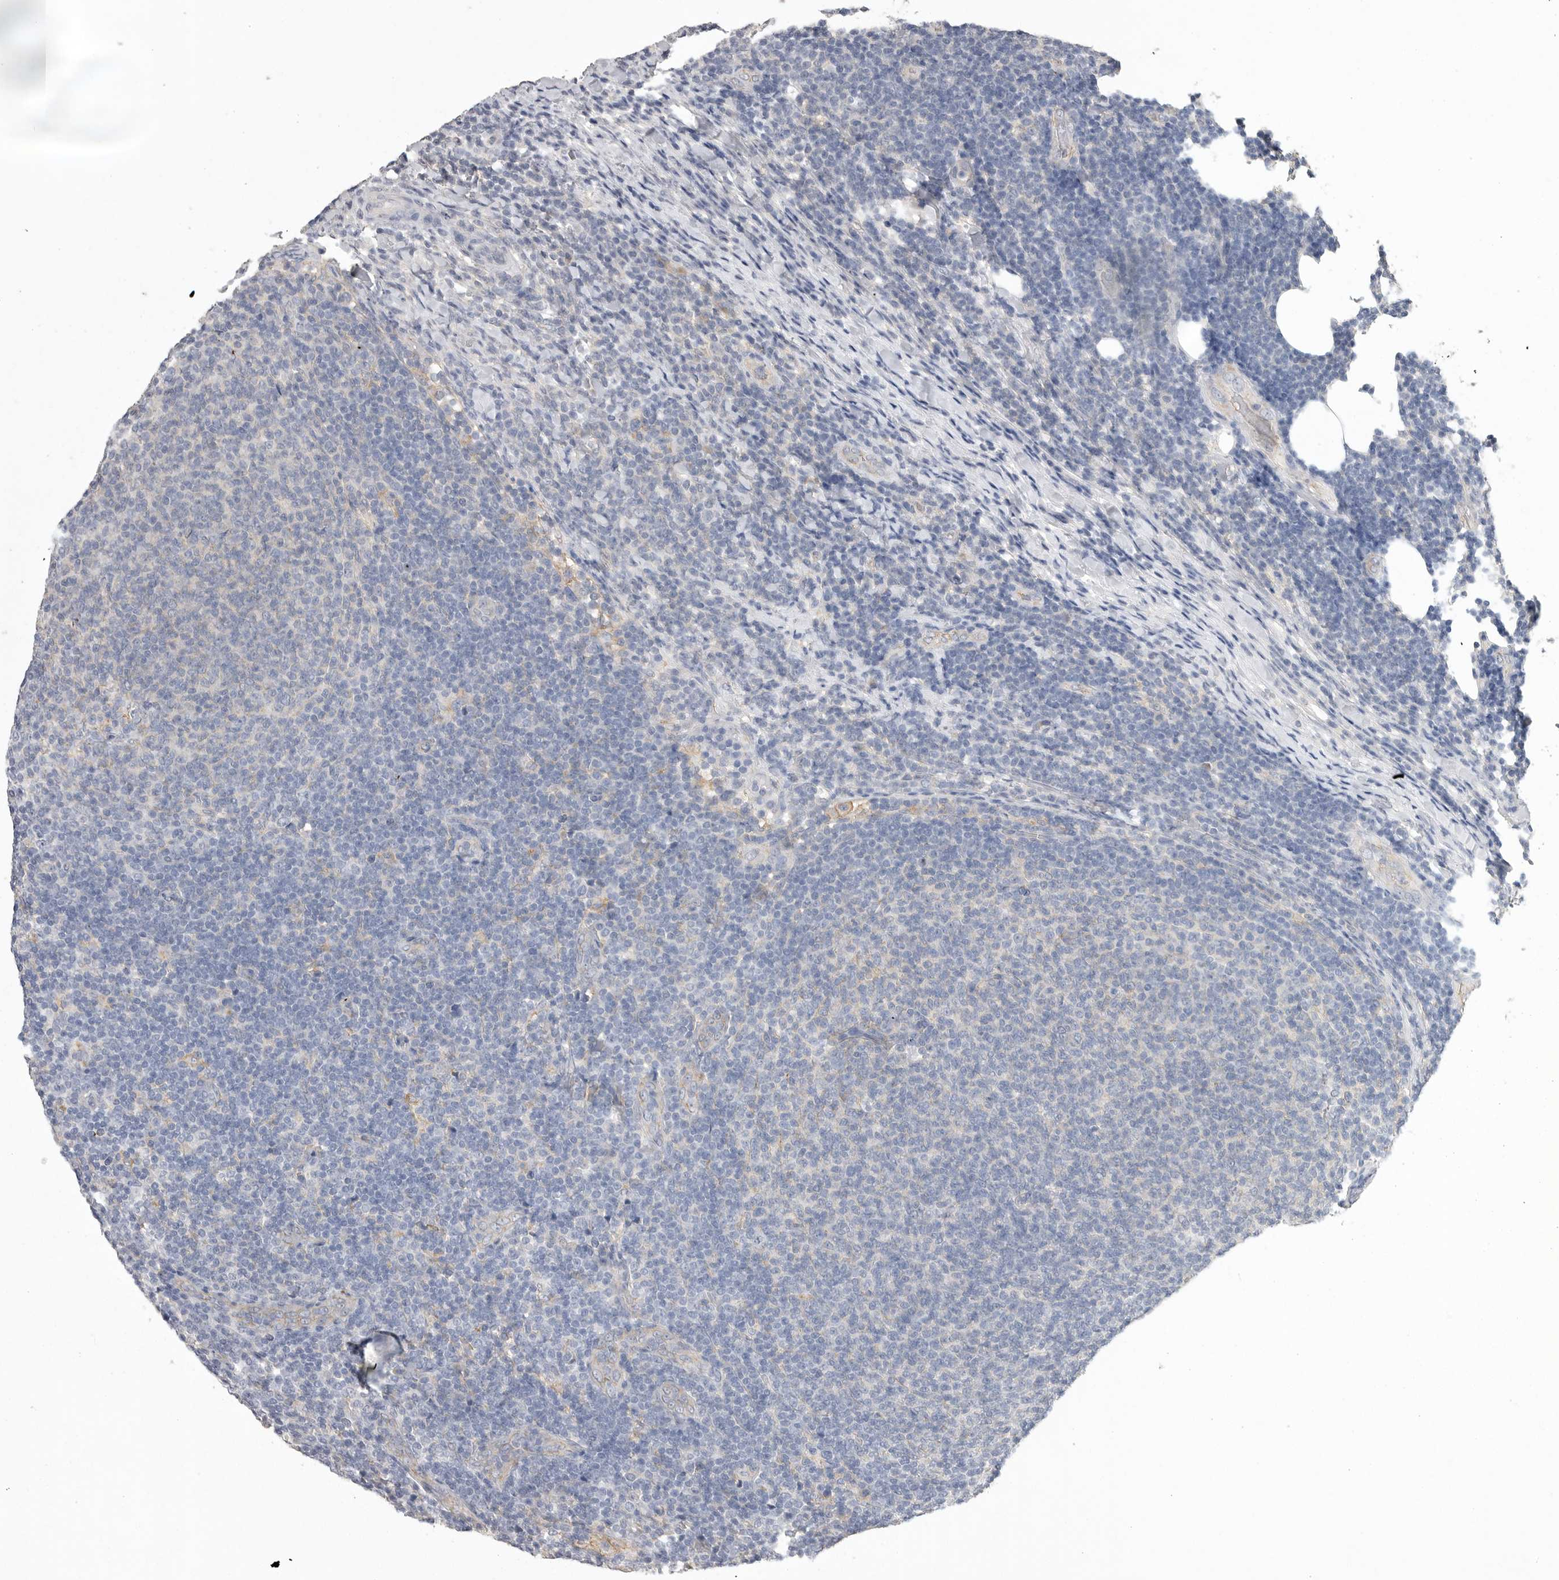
{"staining": {"intensity": "negative", "quantity": "none", "location": "none"}, "tissue": "lymphoma", "cell_type": "Tumor cells", "image_type": "cancer", "snomed": [{"axis": "morphology", "description": "Malignant lymphoma, non-Hodgkin's type, Low grade"}, {"axis": "topography", "description": "Lymph node"}], "caption": "Malignant lymphoma, non-Hodgkin's type (low-grade) was stained to show a protein in brown. There is no significant staining in tumor cells.", "gene": "NECTIN2", "patient": {"sex": "male", "age": 66}}